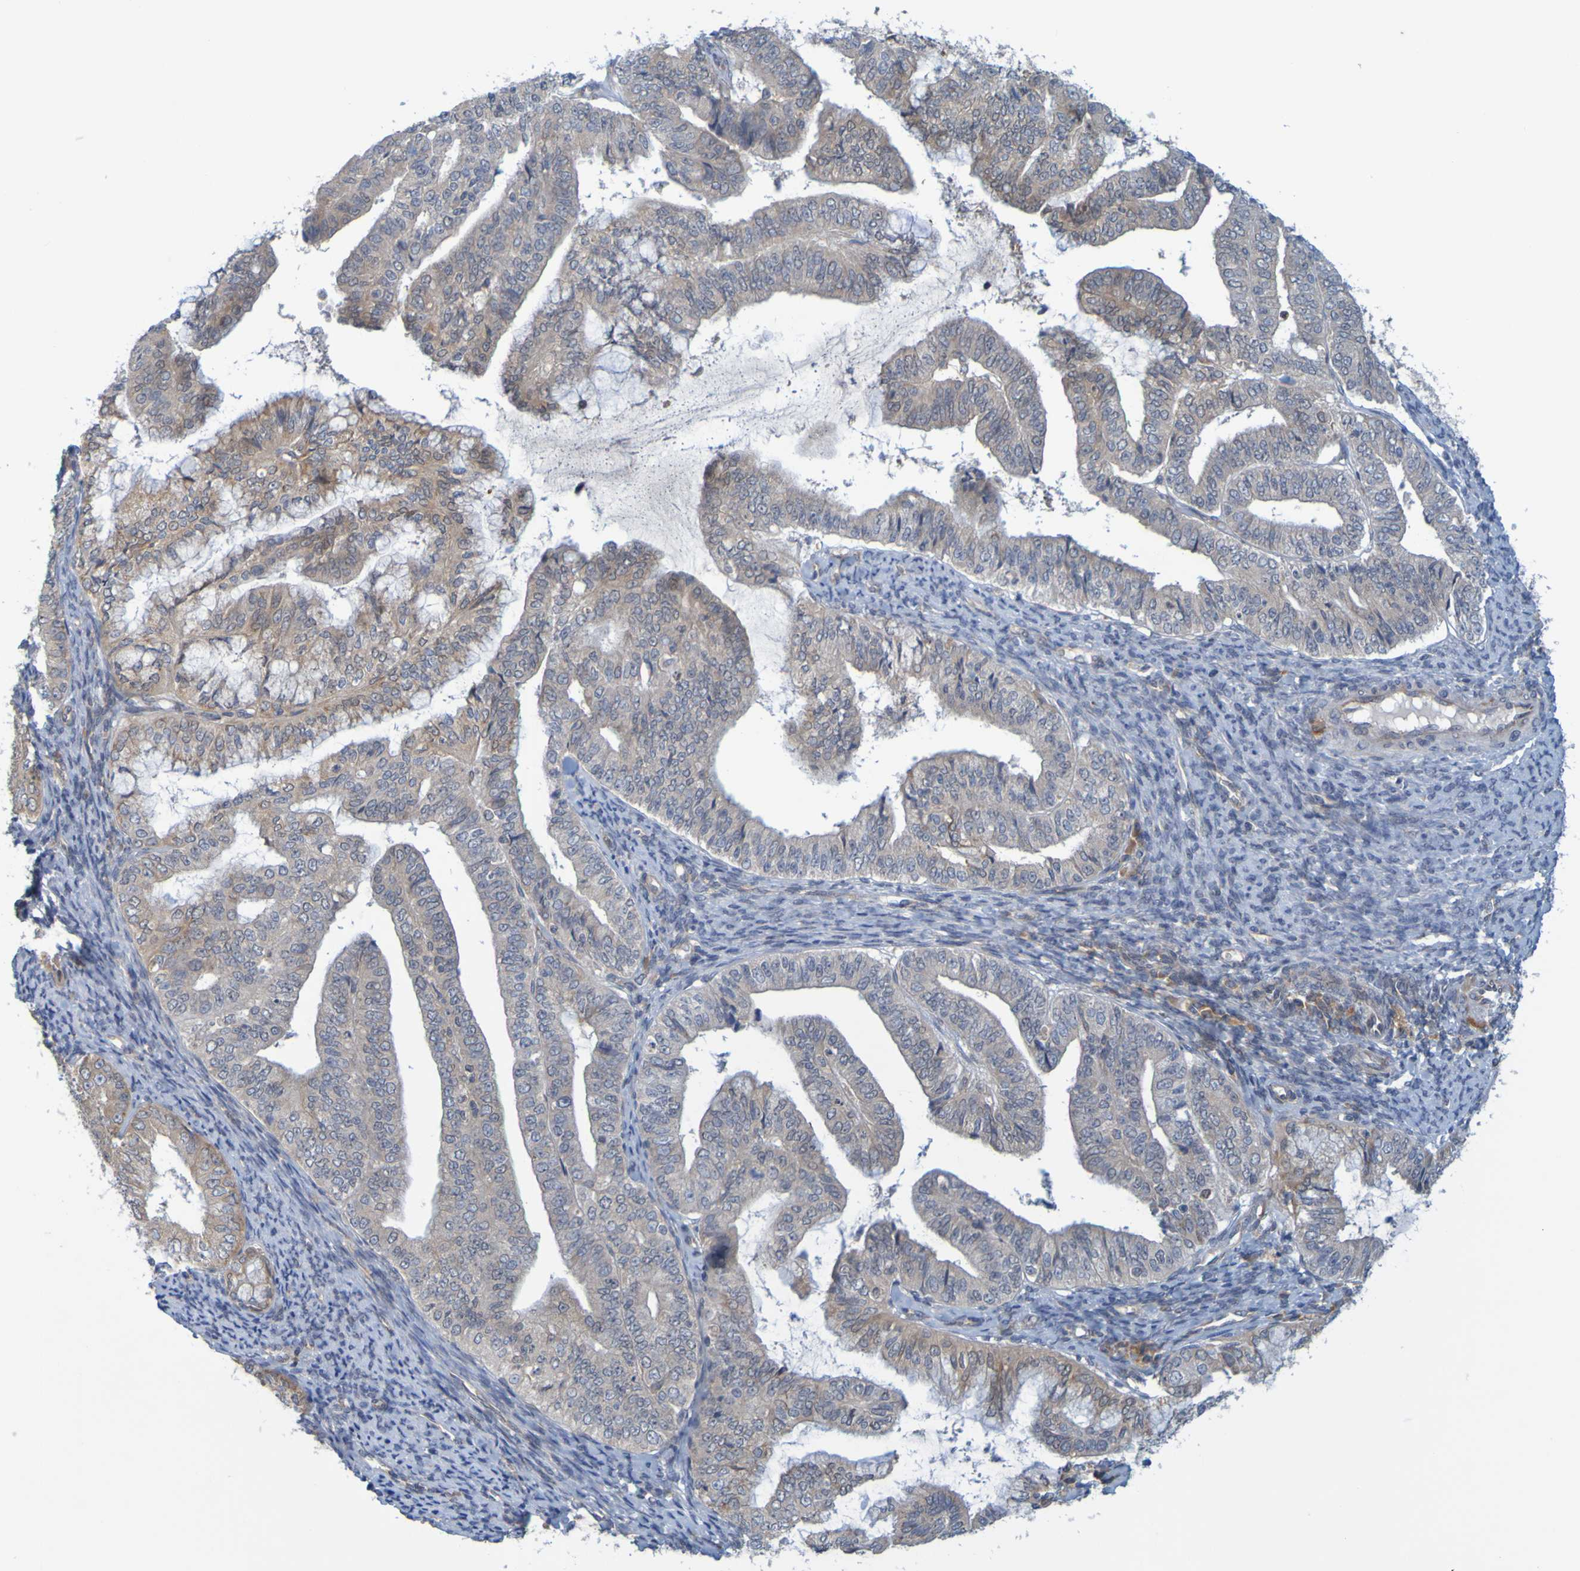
{"staining": {"intensity": "moderate", "quantity": "25%-75%", "location": "cytoplasmic/membranous"}, "tissue": "endometrial cancer", "cell_type": "Tumor cells", "image_type": "cancer", "snomed": [{"axis": "morphology", "description": "Adenocarcinoma, NOS"}, {"axis": "topography", "description": "Endometrium"}], "caption": "Endometrial cancer (adenocarcinoma) stained for a protein (brown) exhibits moderate cytoplasmic/membranous positive staining in approximately 25%-75% of tumor cells.", "gene": "MOGS", "patient": {"sex": "female", "age": 63}}